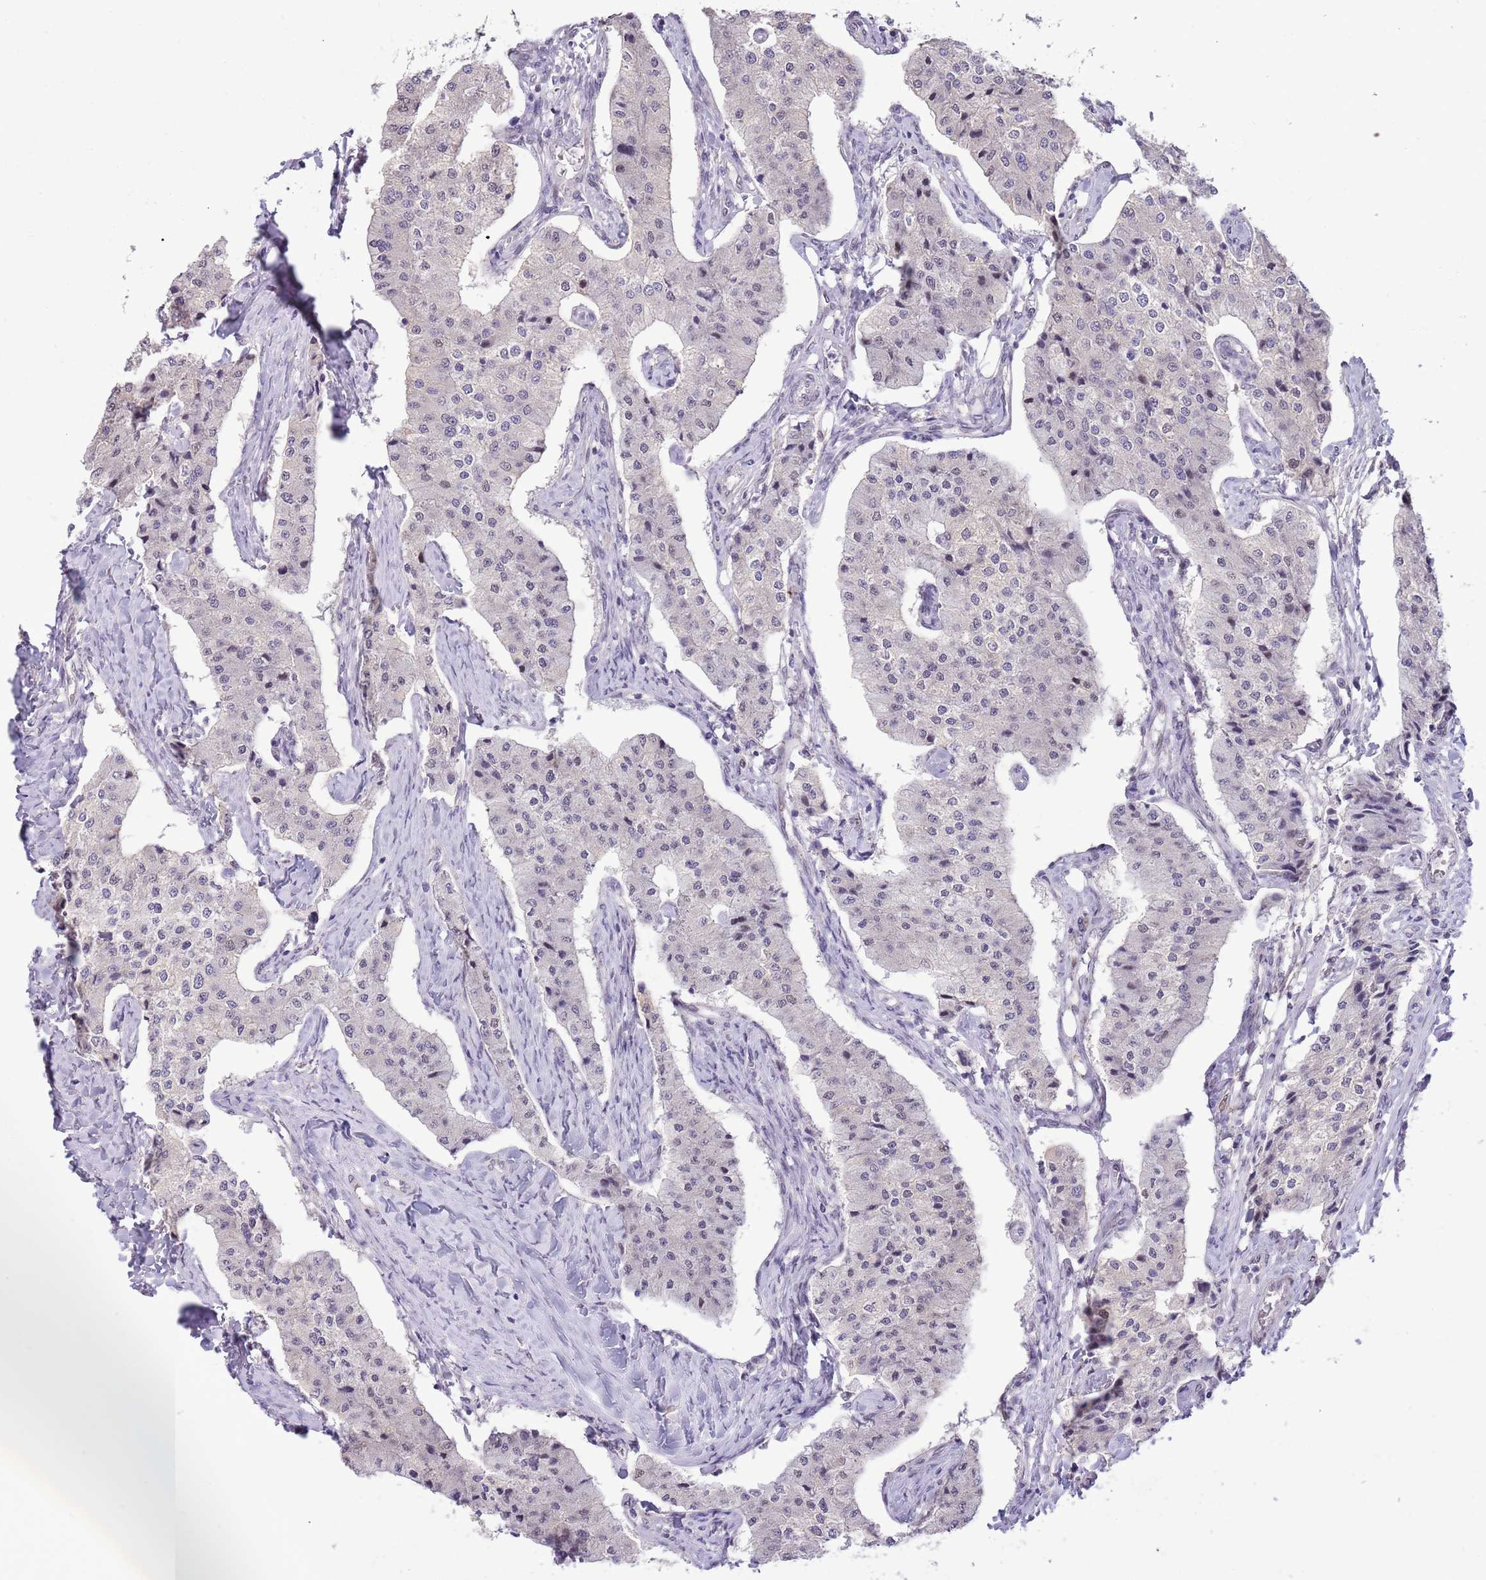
{"staining": {"intensity": "weak", "quantity": "<25%", "location": "nuclear"}, "tissue": "carcinoid", "cell_type": "Tumor cells", "image_type": "cancer", "snomed": [{"axis": "morphology", "description": "Carcinoid, malignant, NOS"}, {"axis": "topography", "description": "Colon"}], "caption": "A micrograph of carcinoid (malignant) stained for a protein demonstrates no brown staining in tumor cells.", "gene": "CCND2", "patient": {"sex": "female", "age": 52}}